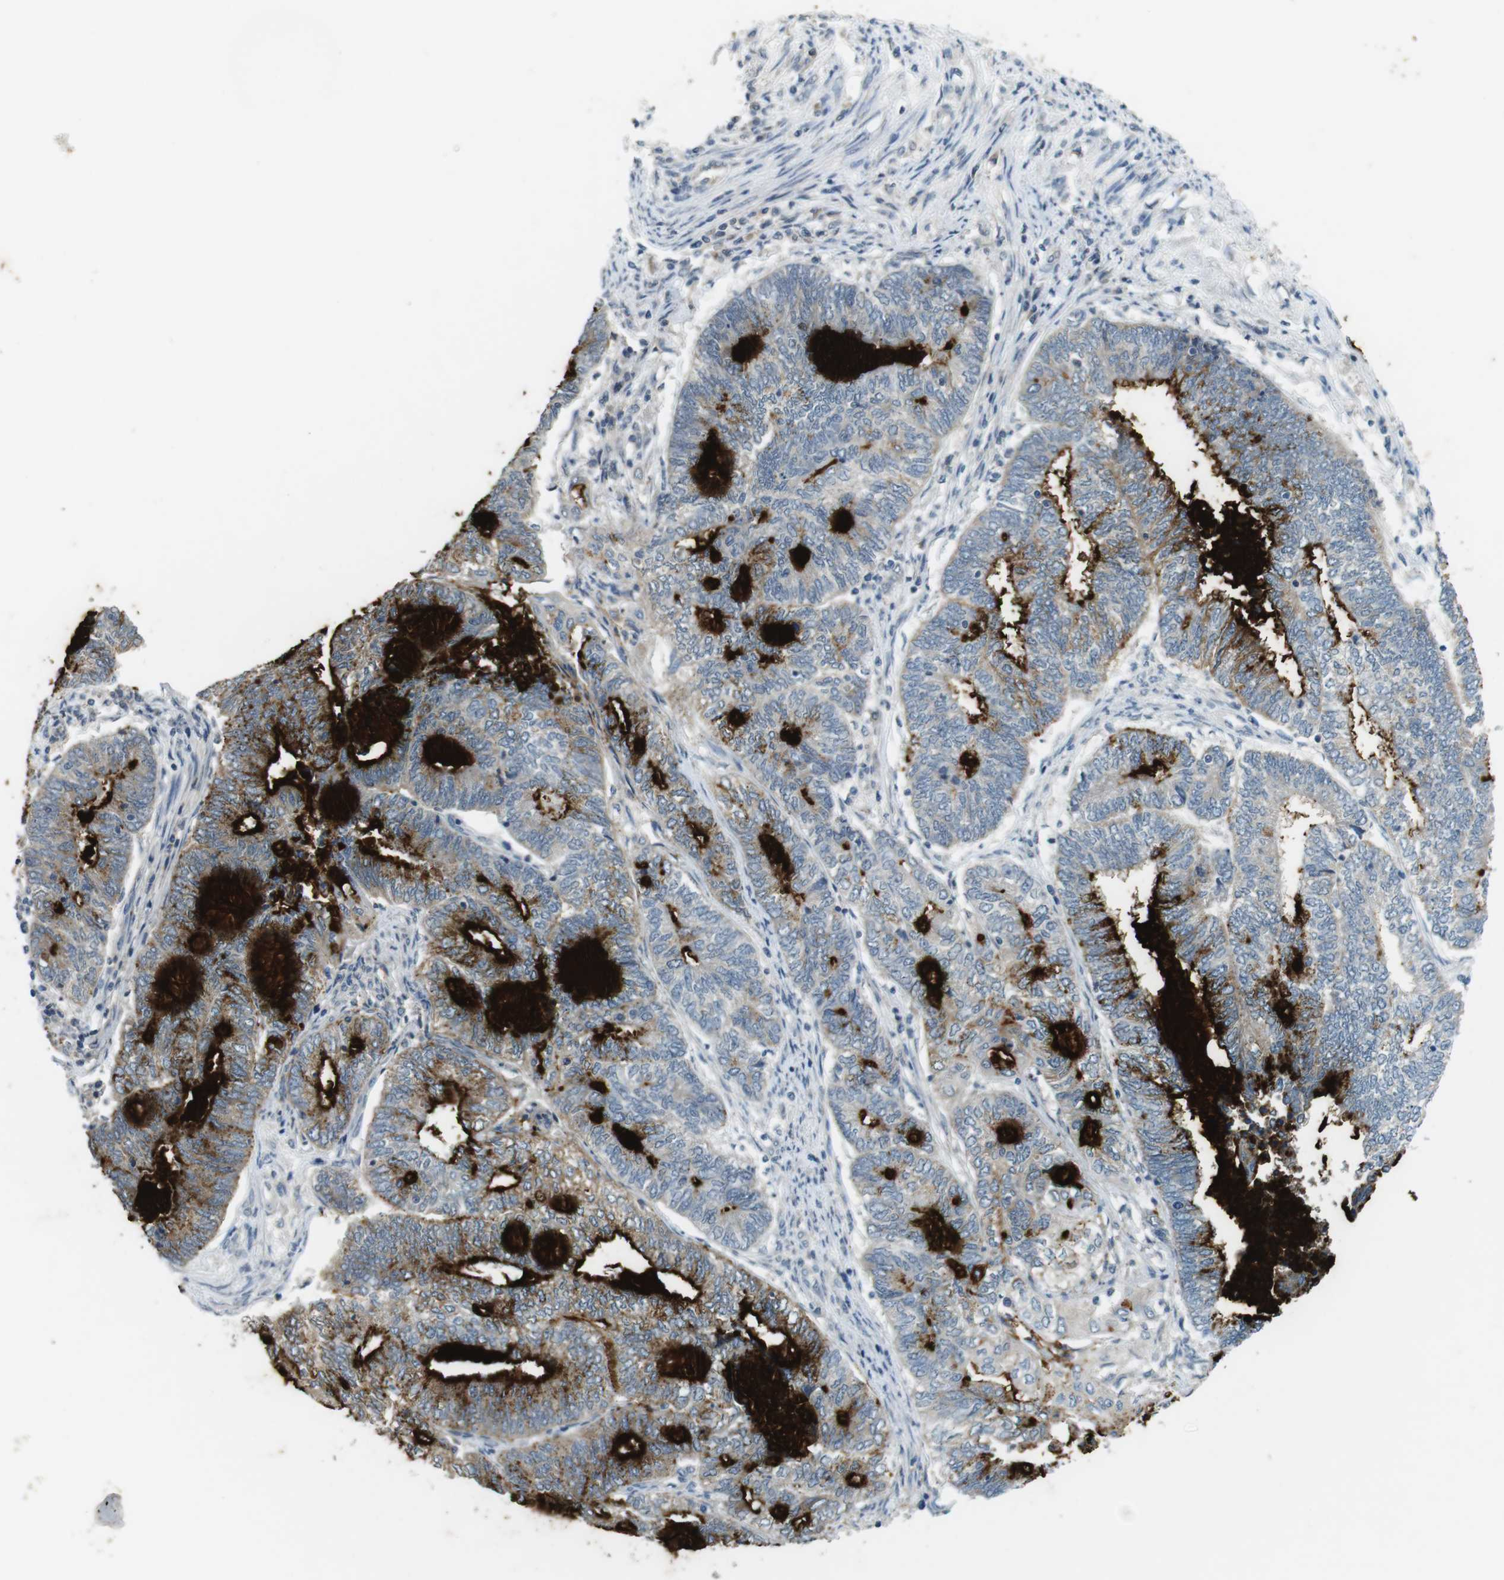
{"staining": {"intensity": "strong", "quantity": "25%-75%", "location": "cytoplasmic/membranous"}, "tissue": "endometrial cancer", "cell_type": "Tumor cells", "image_type": "cancer", "snomed": [{"axis": "morphology", "description": "Adenocarcinoma, NOS"}, {"axis": "topography", "description": "Uterus"}, {"axis": "topography", "description": "Endometrium"}], "caption": "Strong cytoplasmic/membranous staining for a protein is seen in approximately 25%-75% of tumor cells of endometrial cancer (adenocarcinoma) using immunohistochemistry (IHC).", "gene": "MUC5B", "patient": {"sex": "female", "age": 70}}